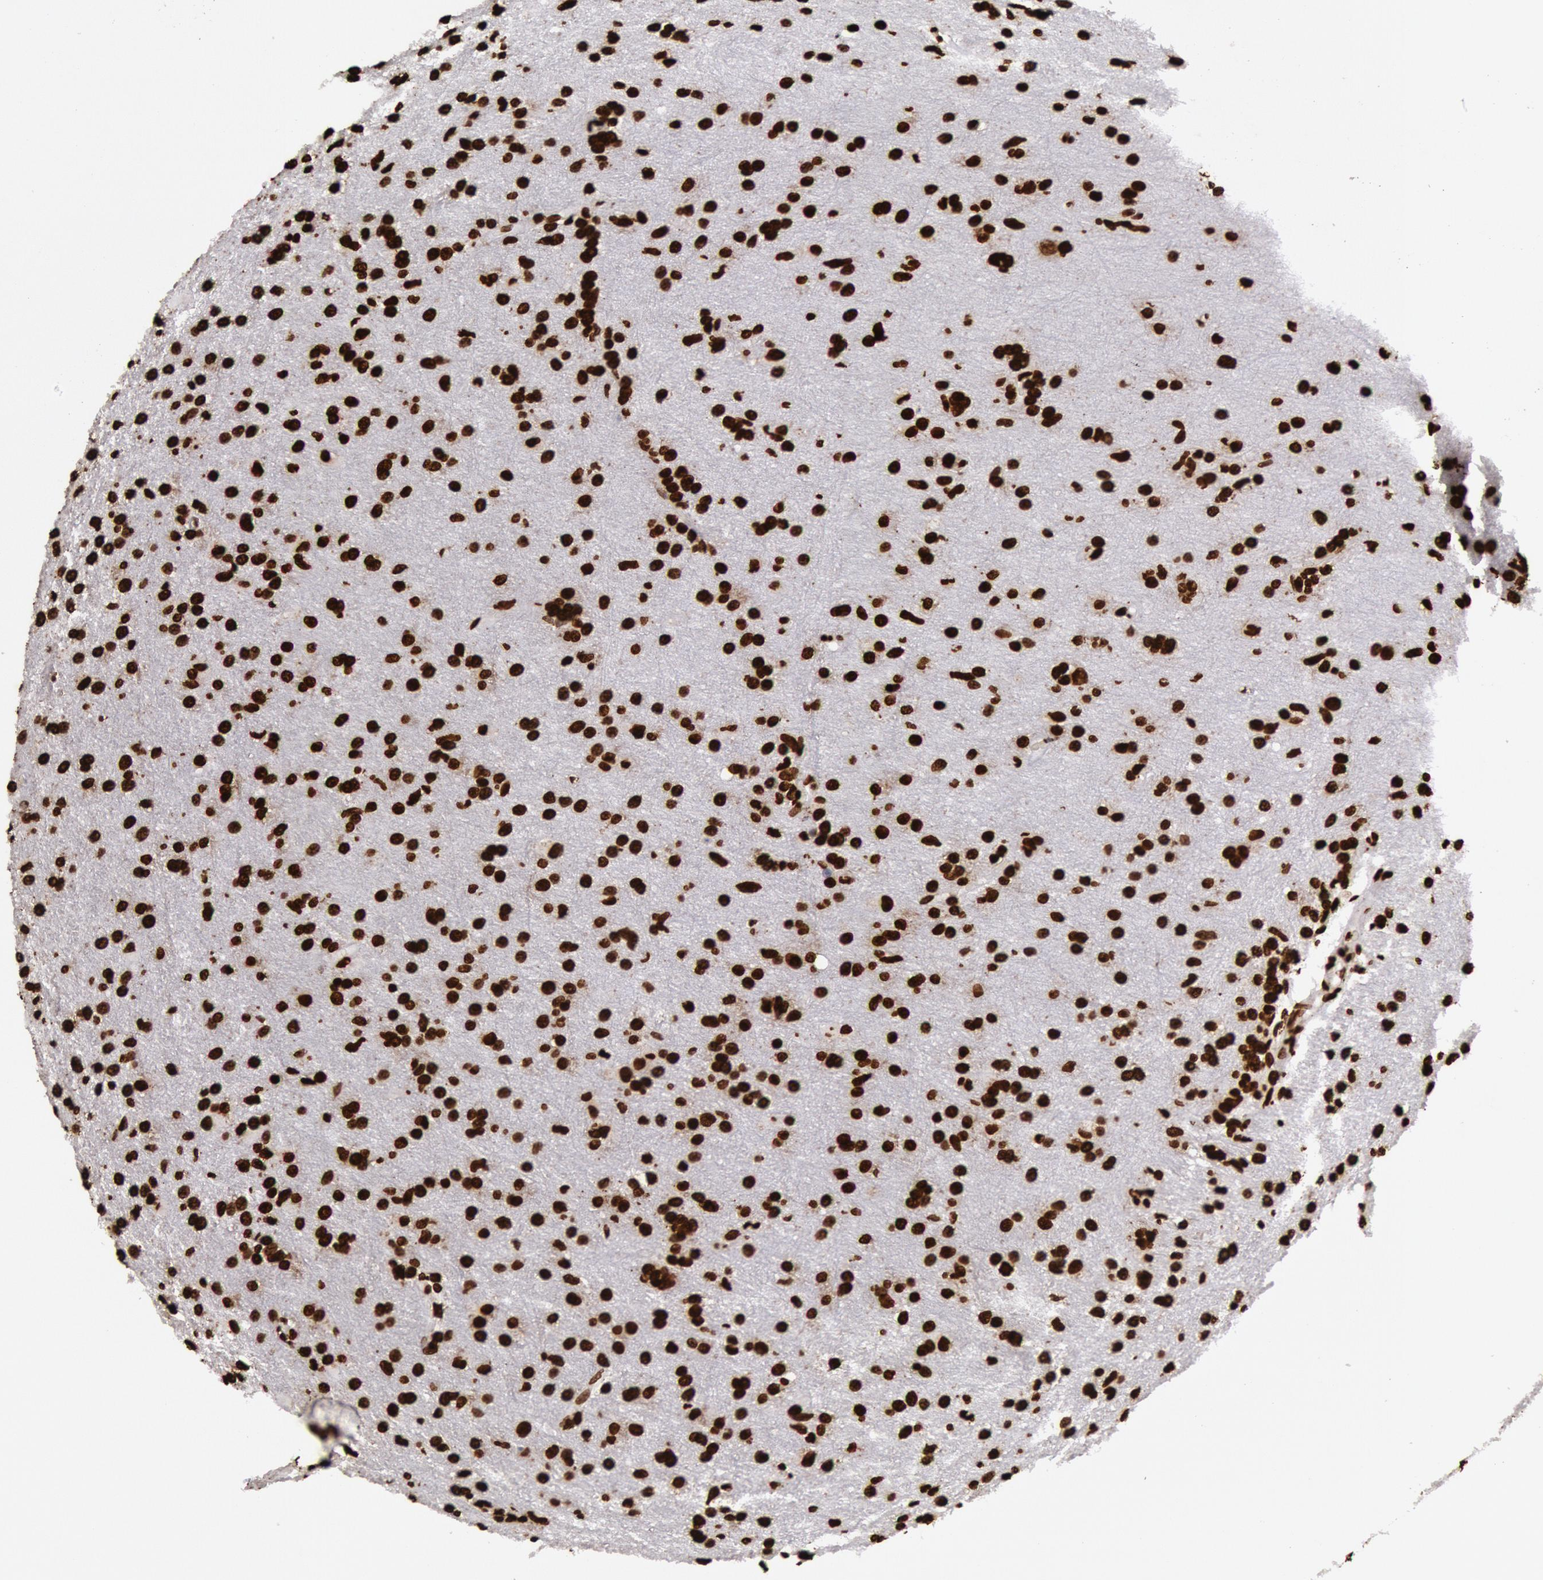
{"staining": {"intensity": "strong", "quantity": ">75%", "location": "nuclear"}, "tissue": "glioma", "cell_type": "Tumor cells", "image_type": "cancer", "snomed": [{"axis": "morphology", "description": "Glioma, malignant, High grade"}, {"axis": "topography", "description": "Brain"}], "caption": "Immunohistochemistry image of neoplastic tissue: human glioma stained using immunohistochemistry demonstrates high levels of strong protein expression localized specifically in the nuclear of tumor cells, appearing as a nuclear brown color.", "gene": "H3-4", "patient": {"sex": "male", "age": 68}}